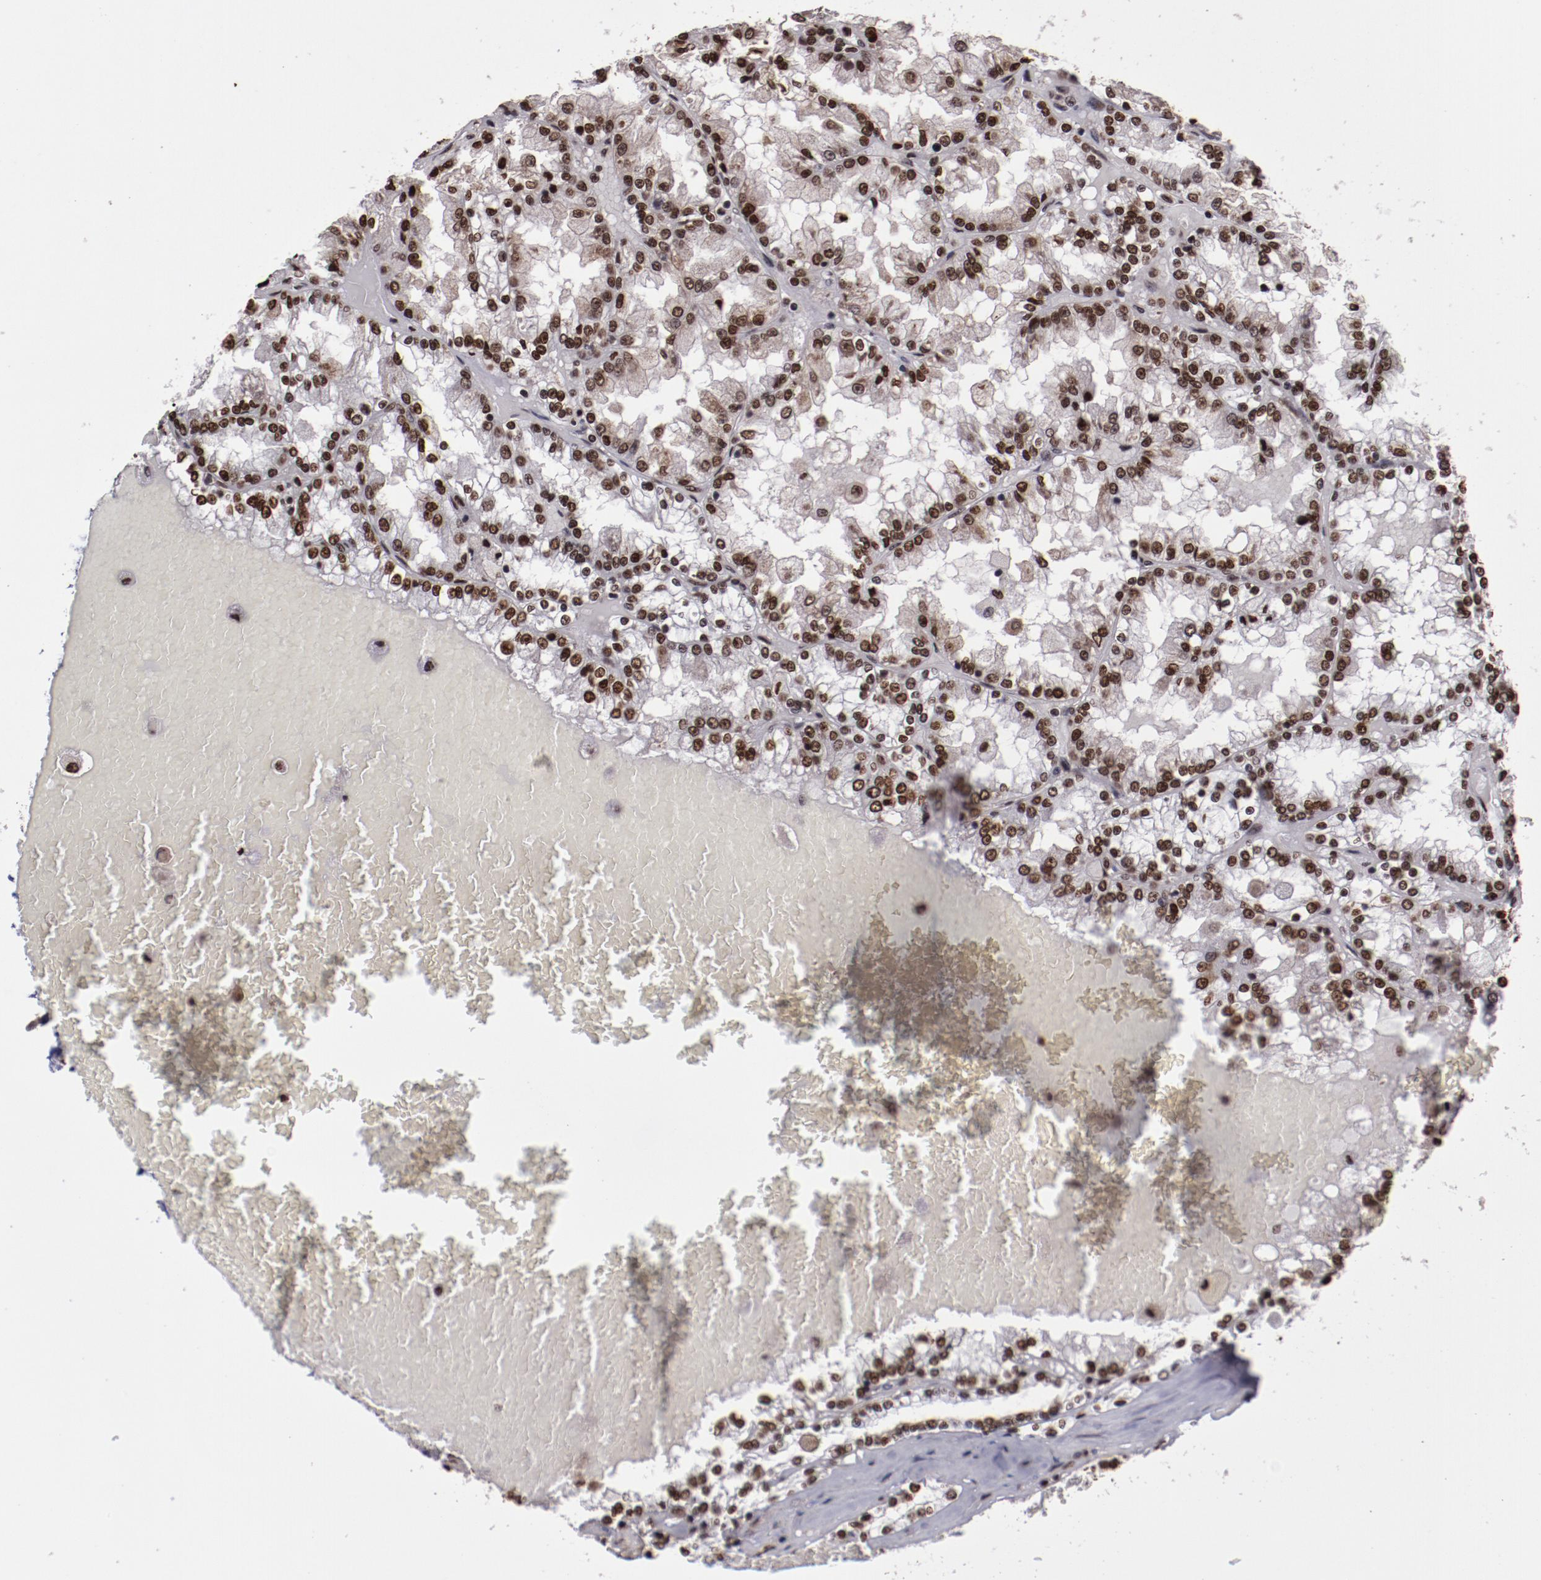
{"staining": {"intensity": "moderate", "quantity": ">75%", "location": "nuclear"}, "tissue": "renal cancer", "cell_type": "Tumor cells", "image_type": "cancer", "snomed": [{"axis": "morphology", "description": "Adenocarcinoma, NOS"}, {"axis": "topography", "description": "Kidney"}], "caption": "Renal cancer (adenocarcinoma) stained with DAB immunohistochemistry demonstrates medium levels of moderate nuclear expression in approximately >75% of tumor cells.", "gene": "APEX1", "patient": {"sex": "female", "age": 56}}